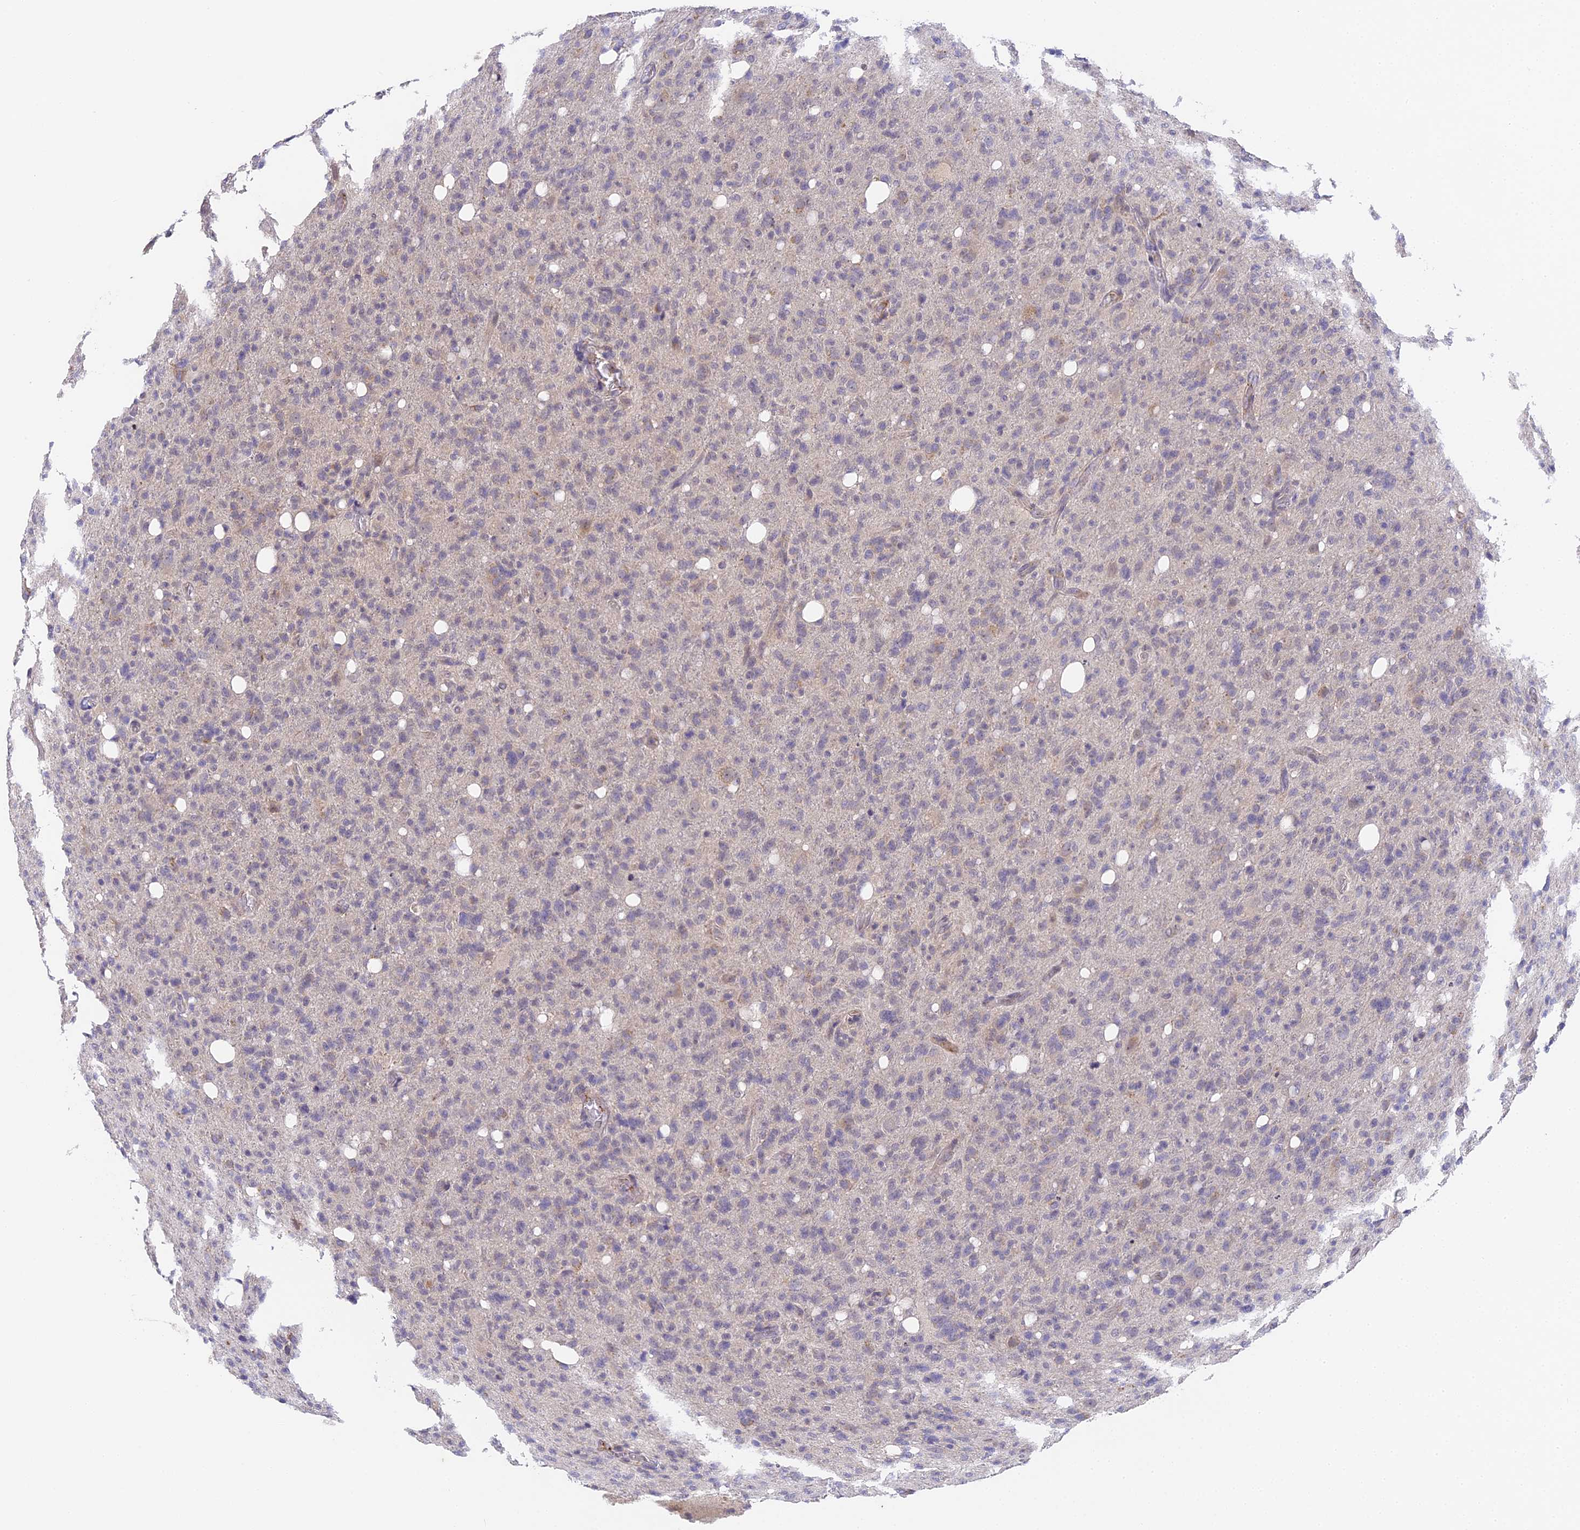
{"staining": {"intensity": "negative", "quantity": "none", "location": "none"}, "tissue": "glioma", "cell_type": "Tumor cells", "image_type": "cancer", "snomed": [{"axis": "morphology", "description": "Glioma, malignant, High grade"}, {"axis": "topography", "description": "Brain"}], "caption": "A histopathology image of human glioma is negative for staining in tumor cells.", "gene": "DNAAF10", "patient": {"sex": "female", "age": 57}}